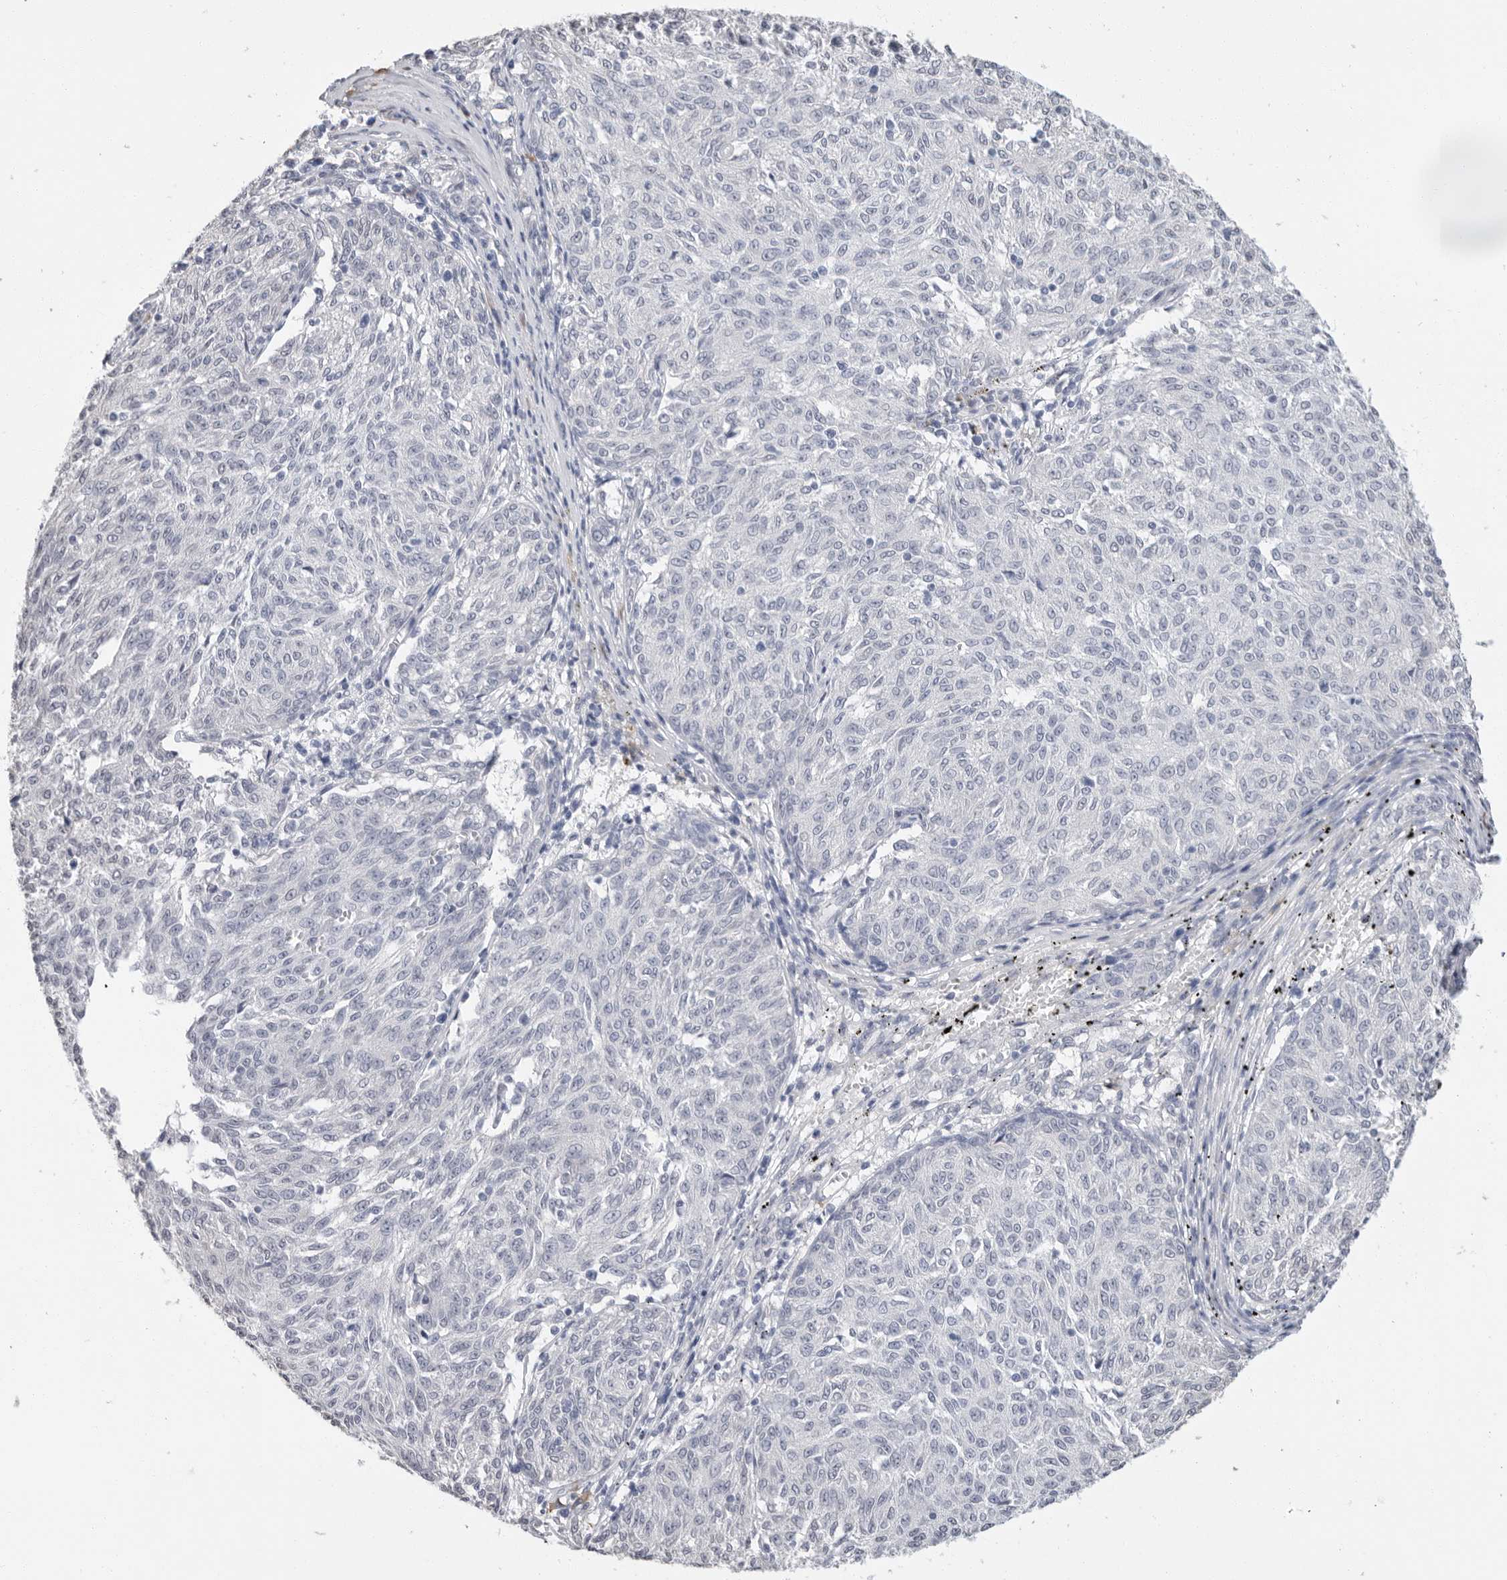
{"staining": {"intensity": "negative", "quantity": "none", "location": "none"}, "tissue": "melanoma", "cell_type": "Tumor cells", "image_type": "cancer", "snomed": [{"axis": "morphology", "description": "Malignant melanoma, NOS"}, {"axis": "topography", "description": "Skin"}], "caption": "Immunohistochemistry photomicrograph of human malignant melanoma stained for a protein (brown), which exhibits no positivity in tumor cells.", "gene": "ARHGEF10", "patient": {"sex": "female", "age": 72}}